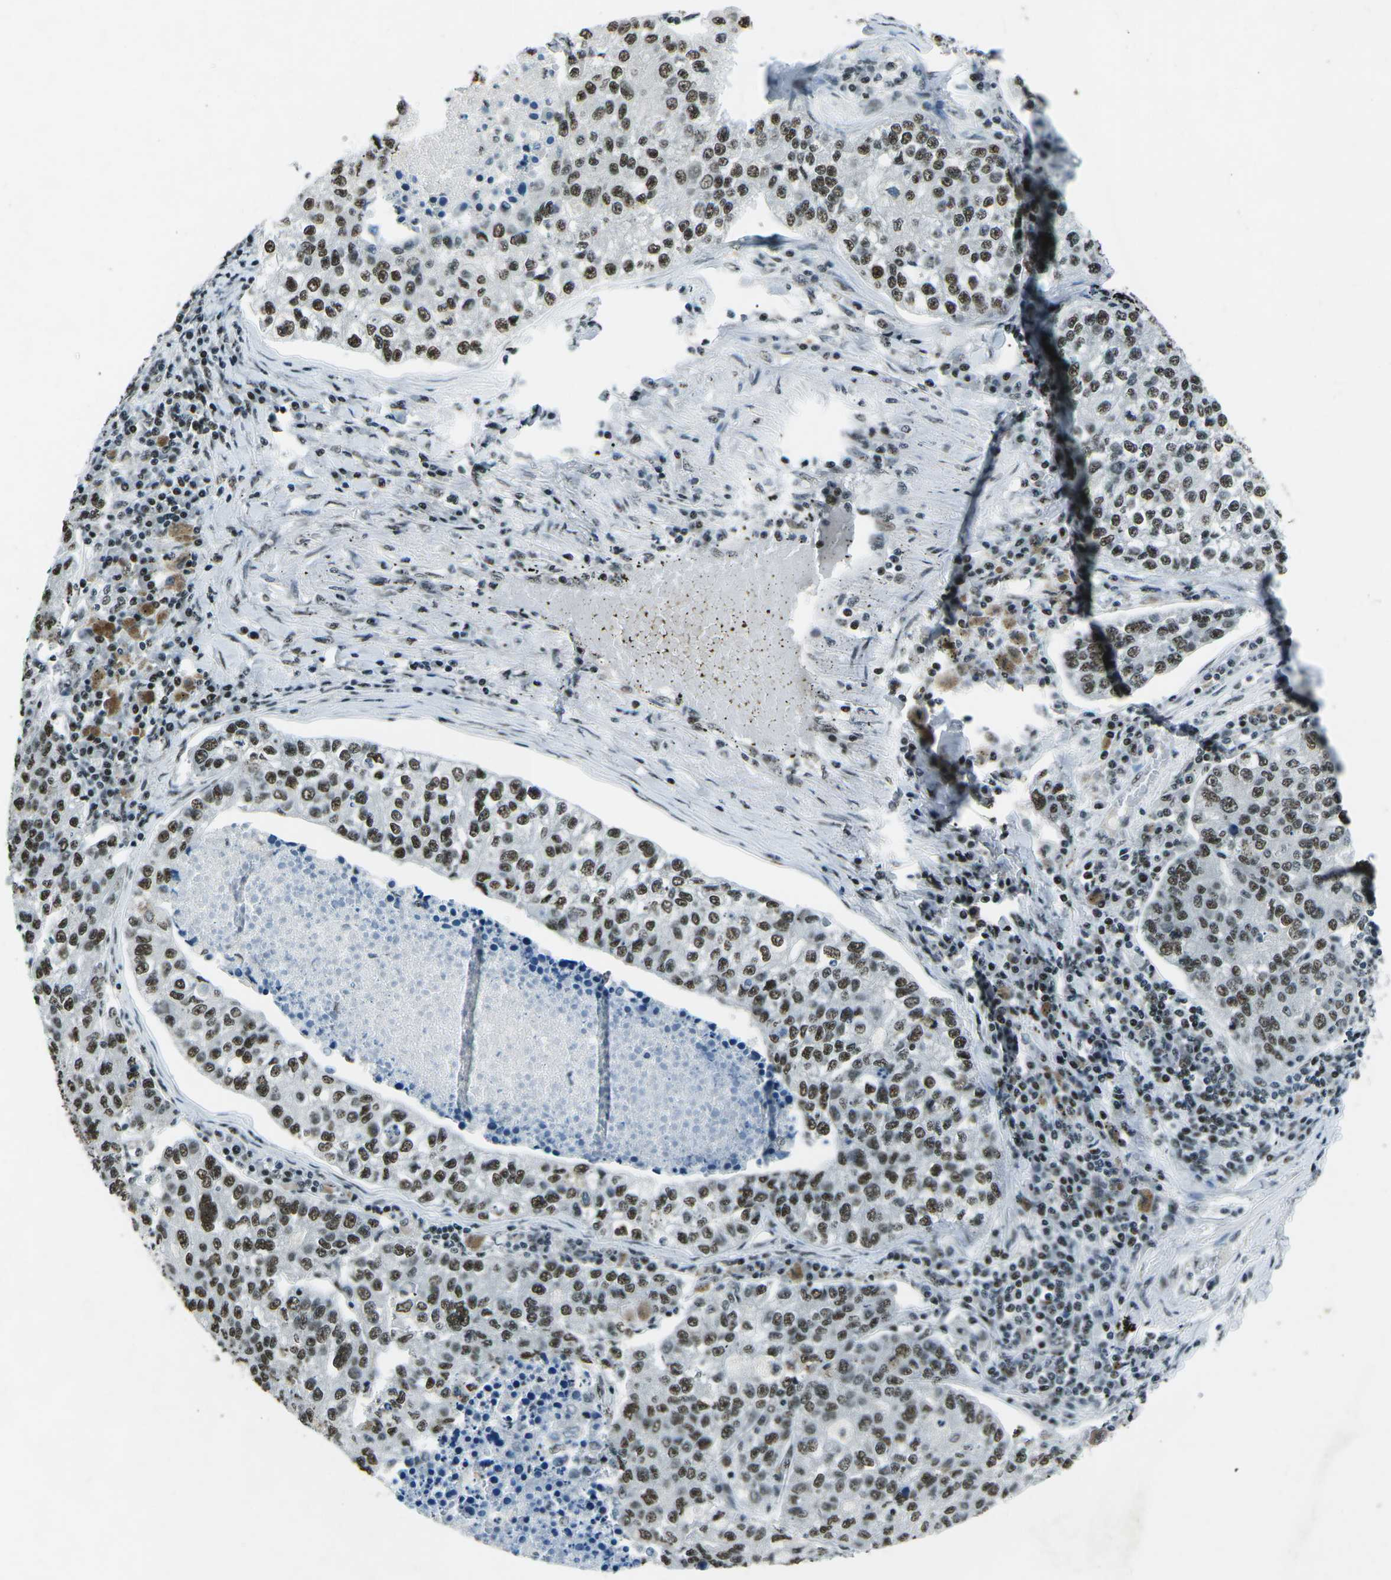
{"staining": {"intensity": "moderate", "quantity": ">75%", "location": "nuclear"}, "tissue": "lung cancer", "cell_type": "Tumor cells", "image_type": "cancer", "snomed": [{"axis": "morphology", "description": "Adenocarcinoma, NOS"}, {"axis": "topography", "description": "Lung"}], "caption": "Brown immunohistochemical staining in human lung cancer (adenocarcinoma) shows moderate nuclear staining in about >75% of tumor cells.", "gene": "RBL2", "patient": {"sex": "male", "age": 49}}